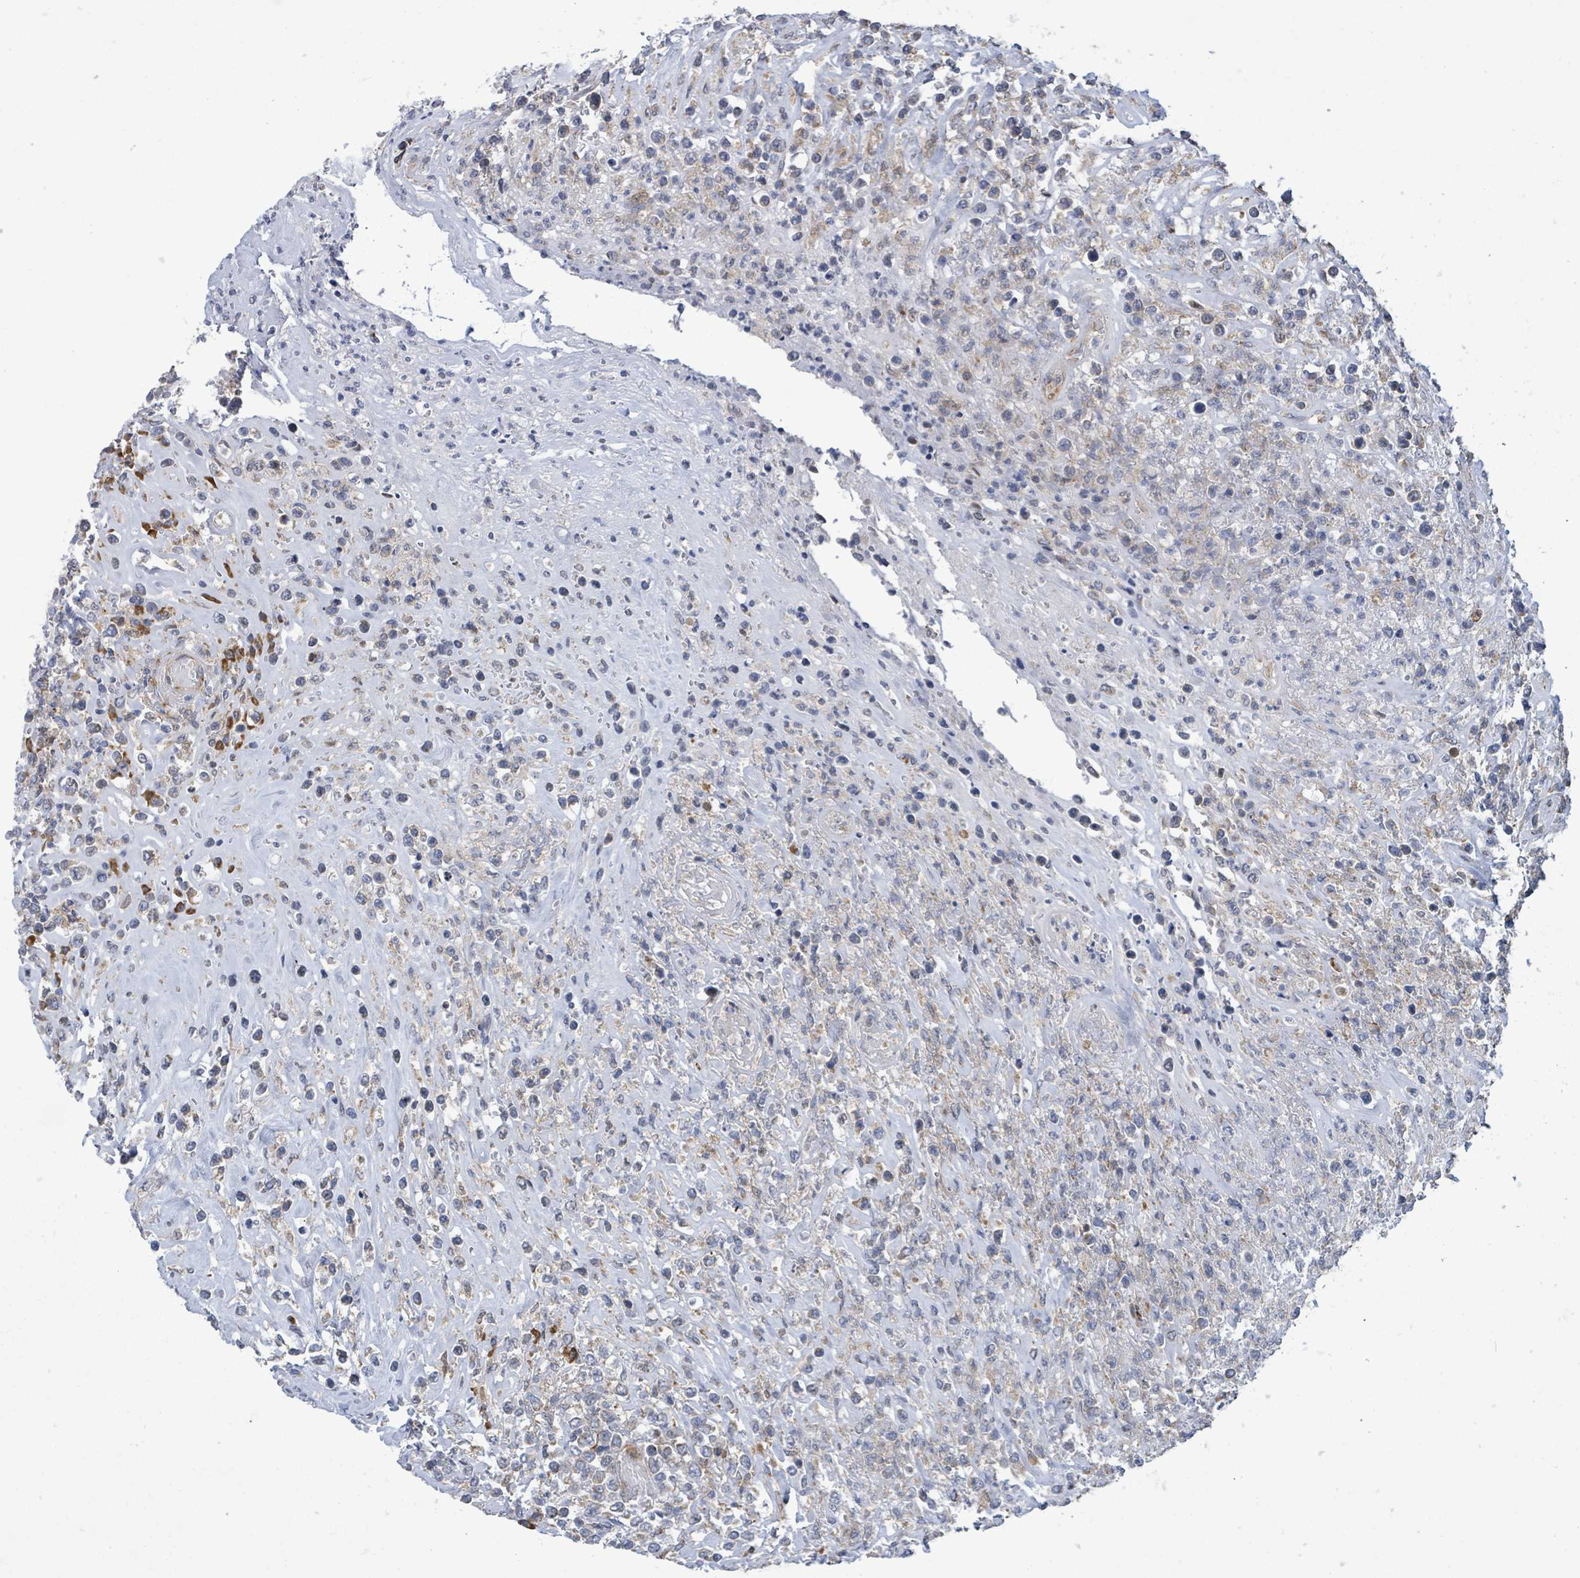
{"staining": {"intensity": "moderate", "quantity": "<25%", "location": "cytoplasmic/membranous"}, "tissue": "lymphoma", "cell_type": "Tumor cells", "image_type": "cancer", "snomed": [{"axis": "morphology", "description": "Malignant lymphoma, non-Hodgkin's type, High grade"}, {"axis": "topography", "description": "Soft tissue"}], "caption": "Immunohistochemistry histopathology image of high-grade malignant lymphoma, non-Hodgkin's type stained for a protein (brown), which demonstrates low levels of moderate cytoplasmic/membranous positivity in approximately <25% of tumor cells.", "gene": "NOMO1", "patient": {"sex": "female", "age": 56}}